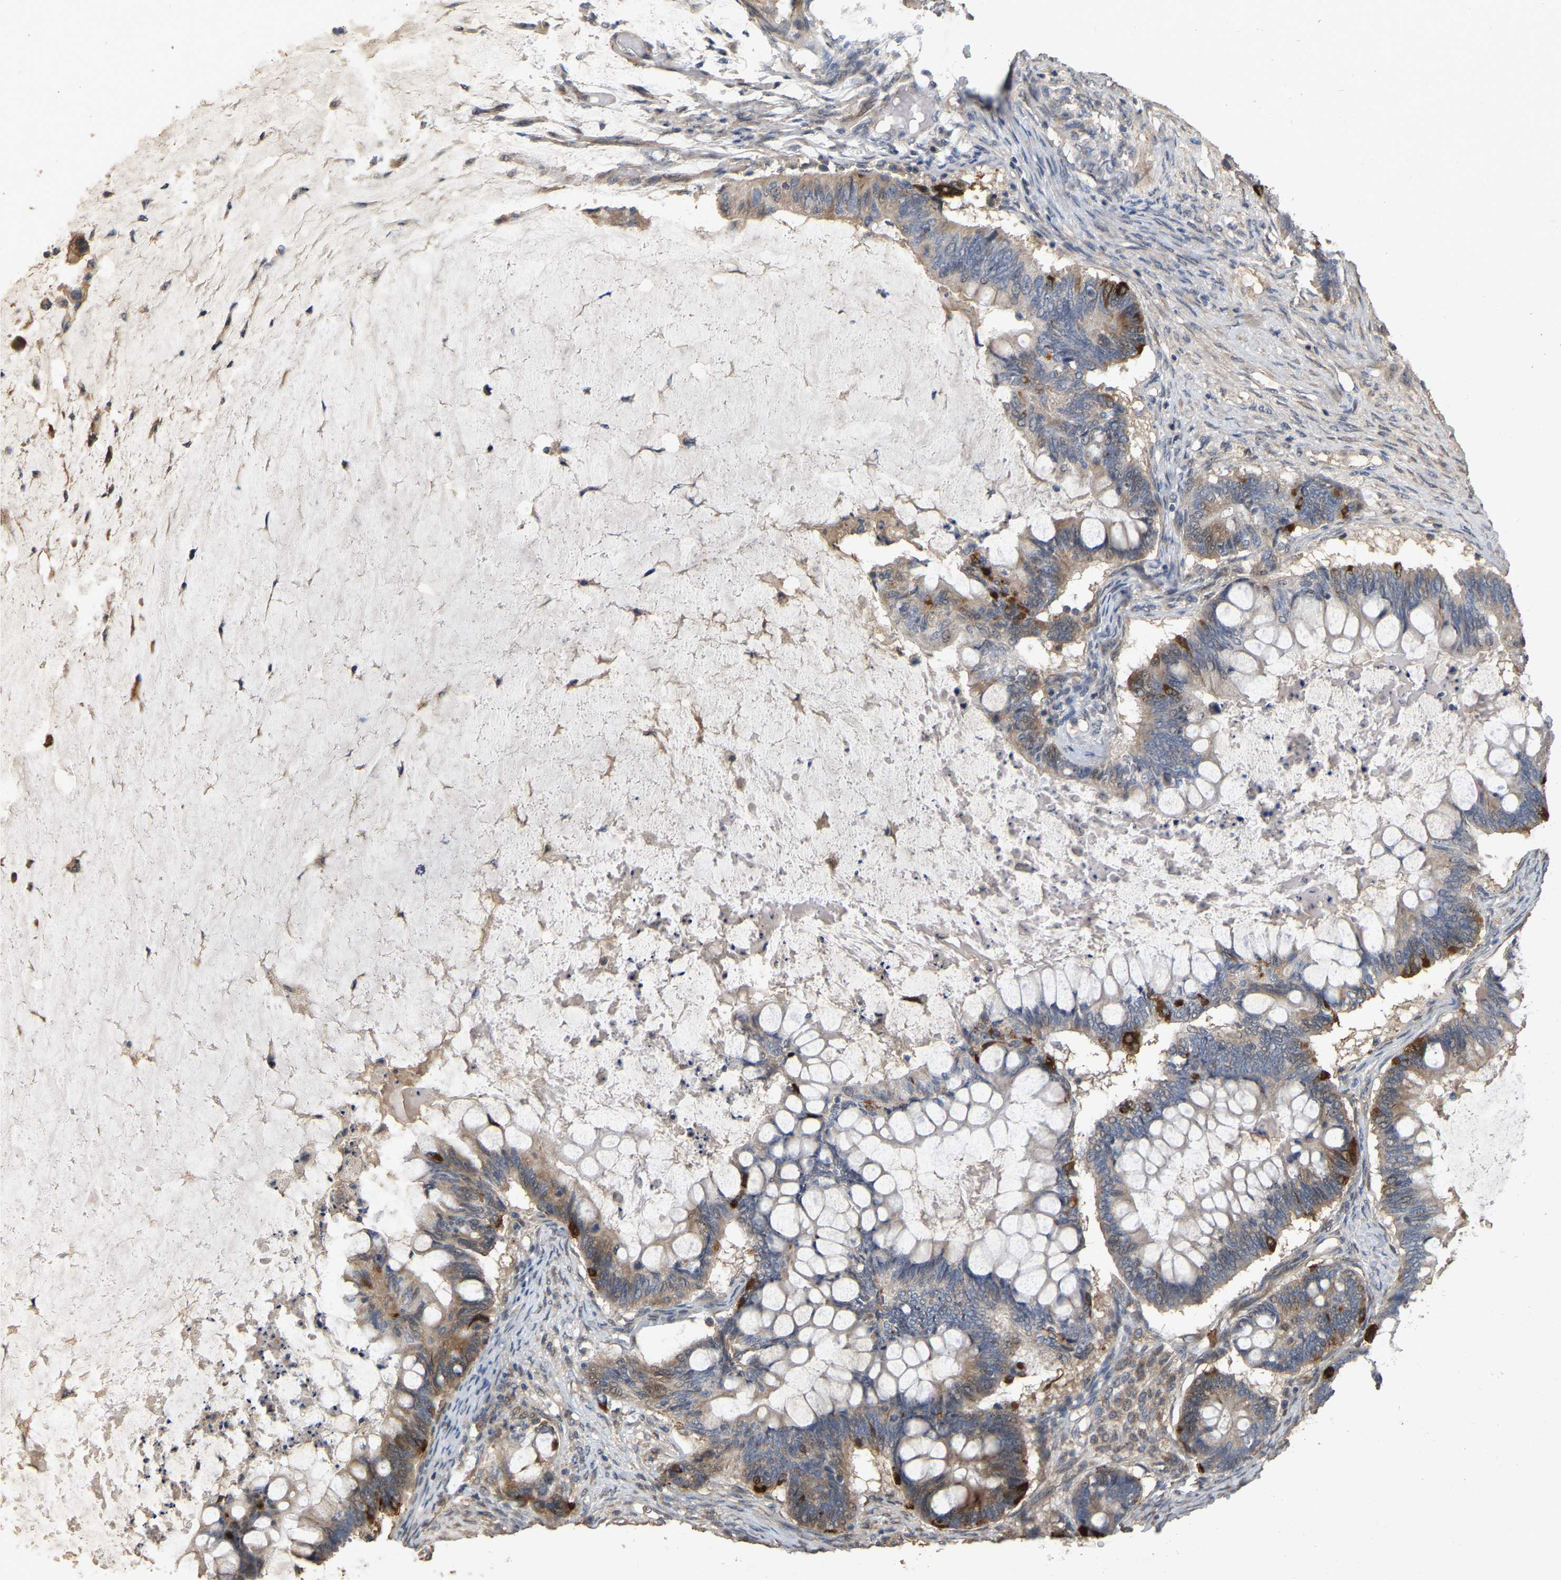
{"staining": {"intensity": "moderate", "quantity": "25%-75%", "location": "cytoplasmic/membranous"}, "tissue": "ovarian cancer", "cell_type": "Tumor cells", "image_type": "cancer", "snomed": [{"axis": "morphology", "description": "Cystadenocarcinoma, mucinous, NOS"}, {"axis": "topography", "description": "Ovary"}], "caption": "Moderate cytoplasmic/membranous expression for a protein is identified in approximately 25%-75% of tumor cells of ovarian cancer (mucinous cystadenocarcinoma) using IHC.", "gene": "NCS1", "patient": {"sex": "female", "age": 61}}